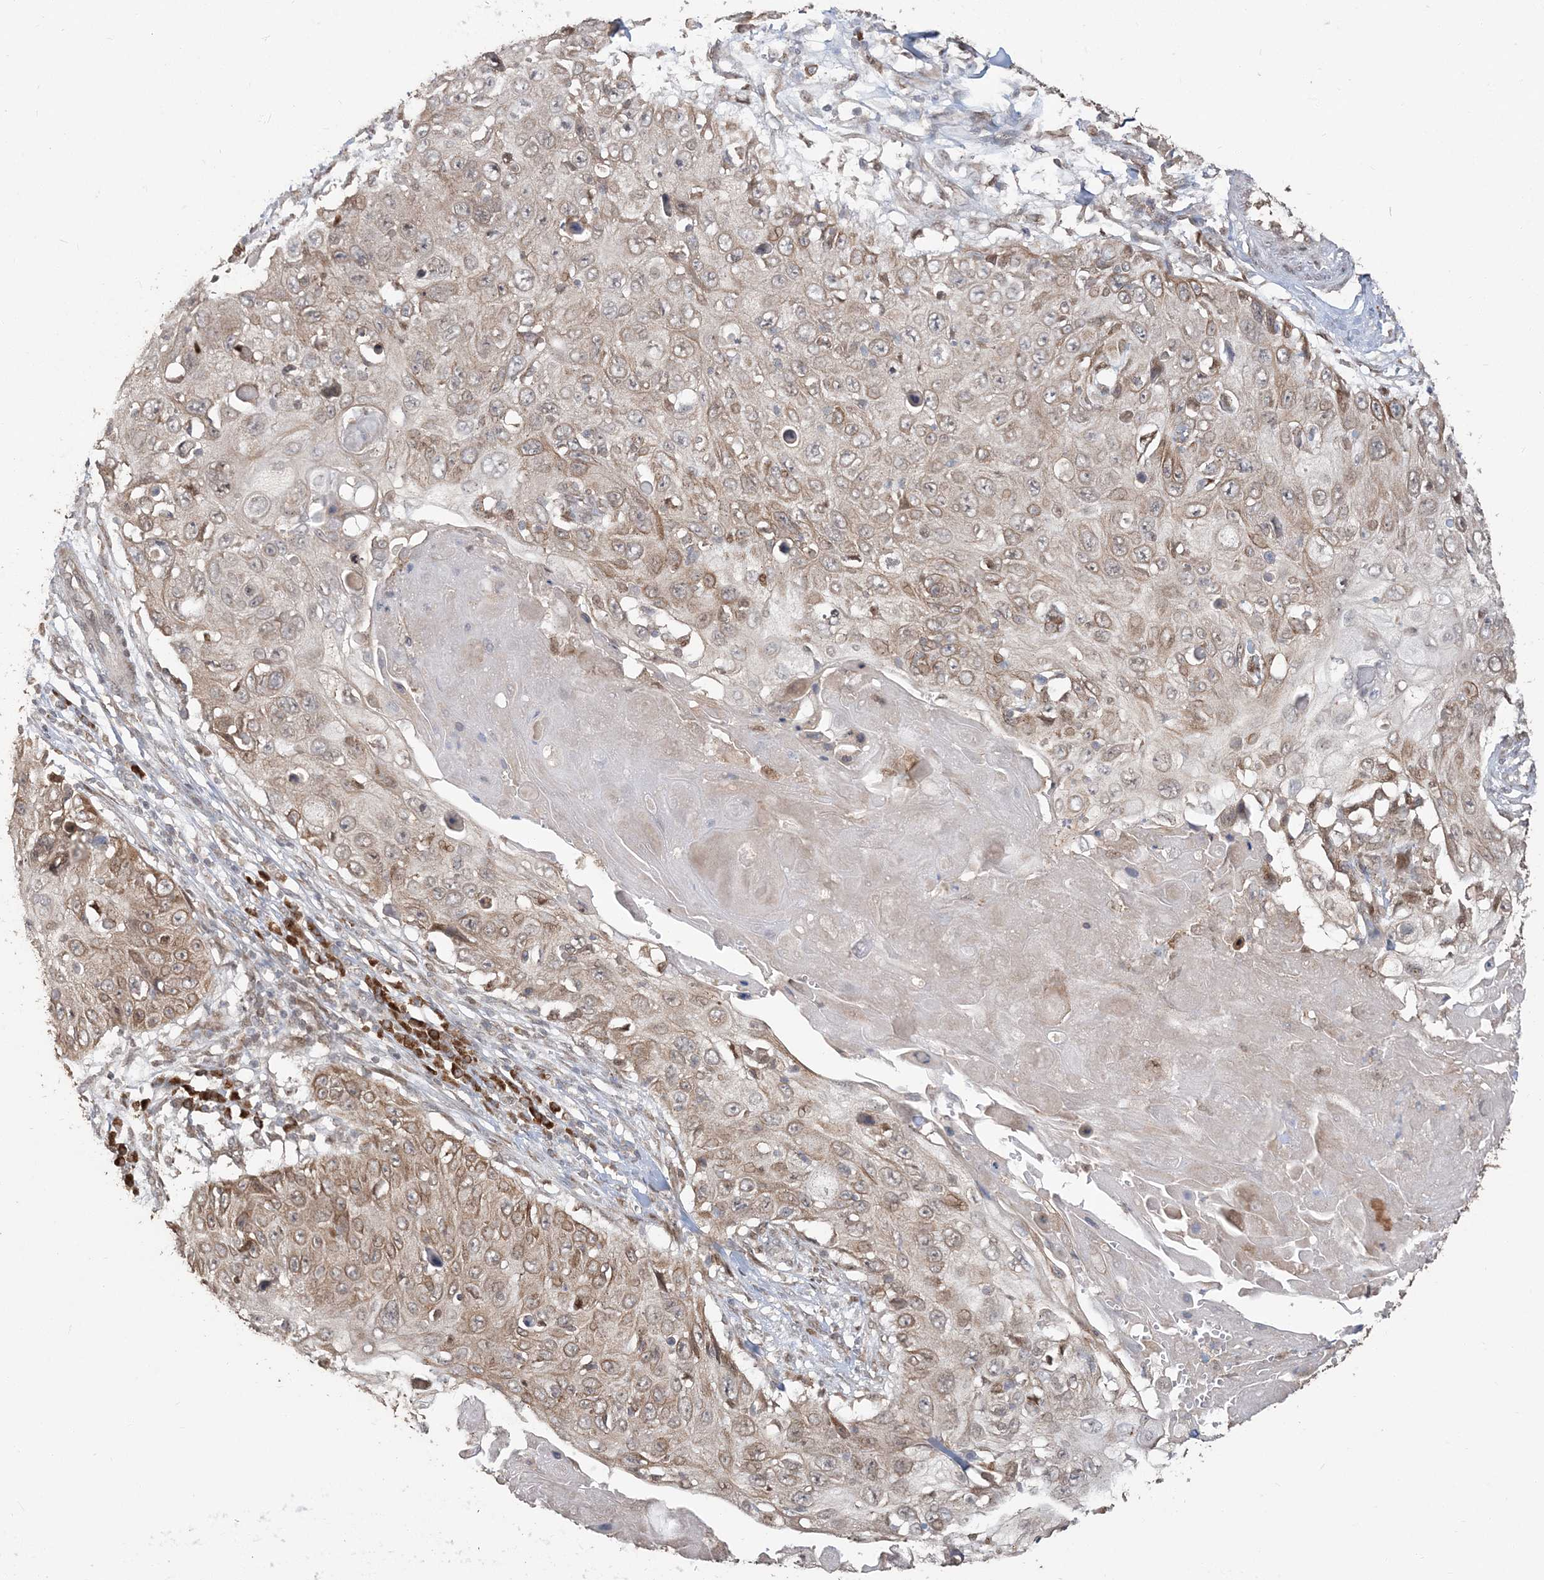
{"staining": {"intensity": "weak", "quantity": "25%-75%", "location": "cytoplasmic/membranous"}, "tissue": "skin cancer", "cell_type": "Tumor cells", "image_type": "cancer", "snomed": [{"axis": "morphology", "description": "Squamous cell carcinoma, NOS"}, {"axis": "topography", "description": "Skin"}], "caption": "Skin cancer stained with DAB (3,3'-diaminobenzidine) immunohistochemistry reveals low levels of weak cytoplasmic/membranous expression in about 25%-75% of tumor cells.", "gene": "RER1", "patient": {"sex": "male", "age": 86}}